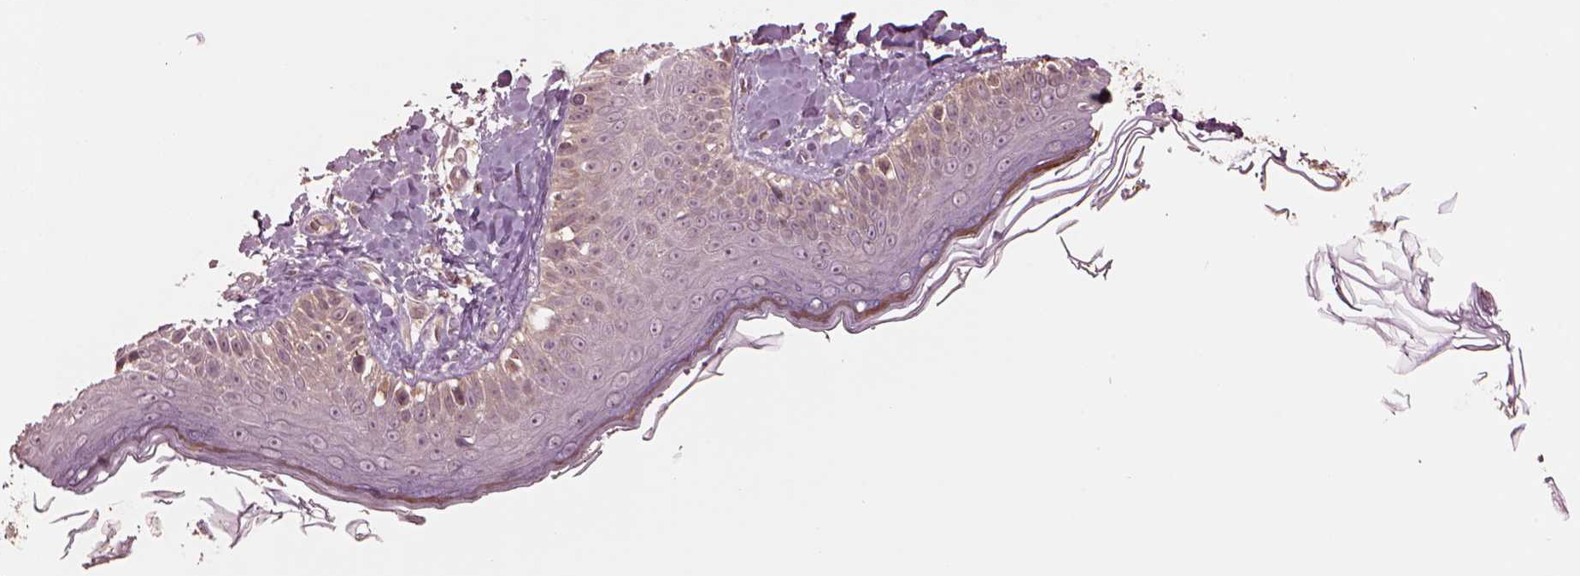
{"staining": {"intensity": "weak", "quantity": ">75%", "location": "cytoplasmic/membranous"}, "tissue": "skin", "cell_type": "Fibroblasts", "image_type": "normal", "snomed": [{"axis": "morphology", "description": "Normal tissue, NOS"}, {"axis": "topography", "description": "Skin"}], "caption": "This is a micrograph of IHC staining of benign skin, which shows weak staining in the cytoplasmic/membranous of fibroblasts.", "gene": "MTHFS", "patient": {"sex": "male", "age": 73}}